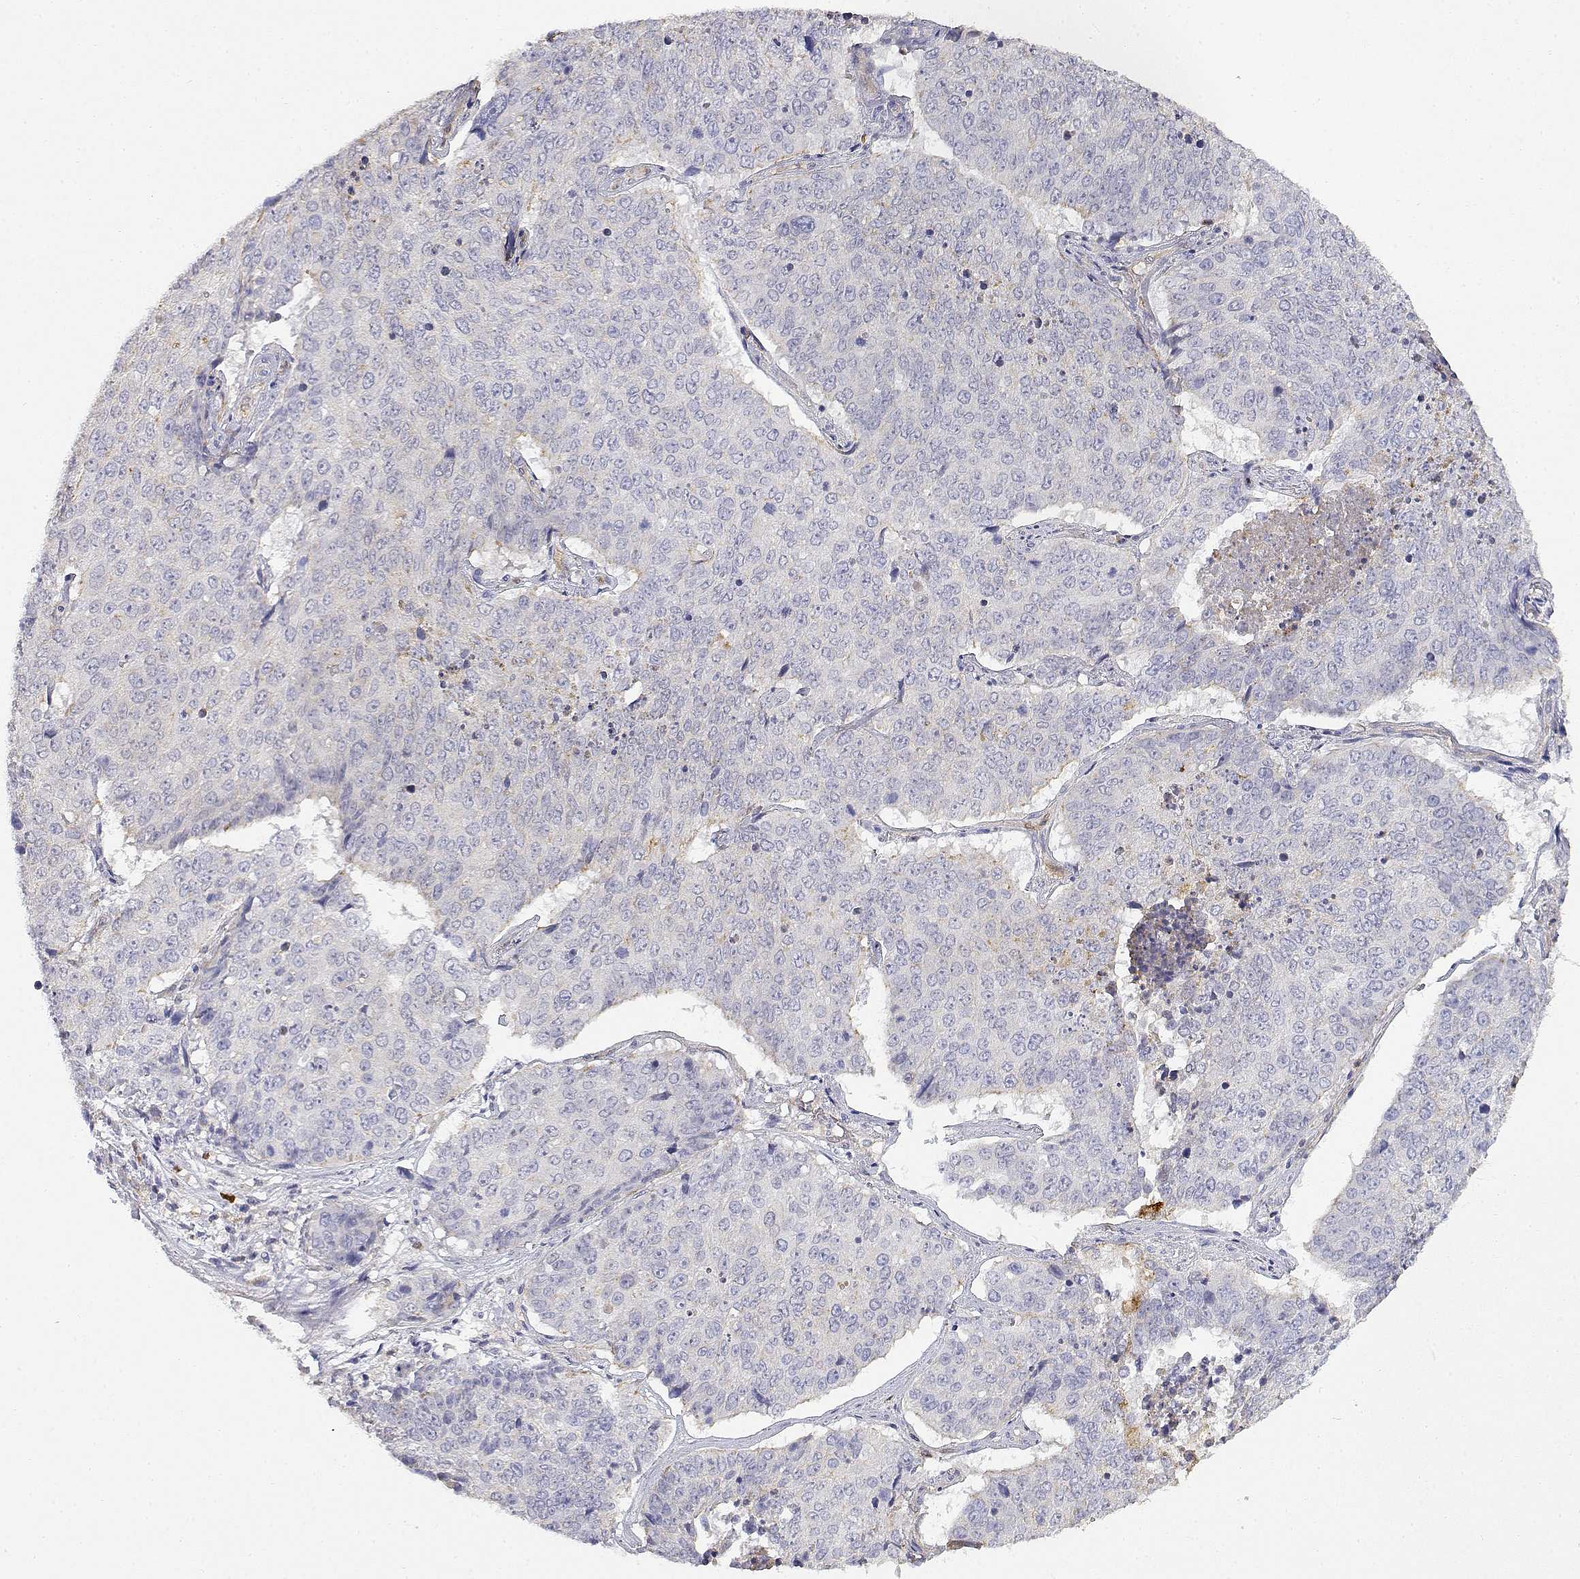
{"staining": {"intensity": "weak", "quantity": "<25%", "location": "cytoplasmic/membranous"}, "tissue": "lung cancer", "cell_type": "Tumor cells", "image_type": "cancer", "snomed": [{"axis": "morphology", "description": "Normal tissue, NOS"}, {"axis": "morphology", "description": "Squamous cell carcinoma, NOS"}, {"axis": "topography", "description": "Bronchus"}, {"axis": "topography", "description": "Lung"}], "caption": "IHC of squamous cell carcinoma (lung) demonstrates no staining in tumor cells.", "gene": "ADA", "patient": {"sex": "male", "age": 64}}